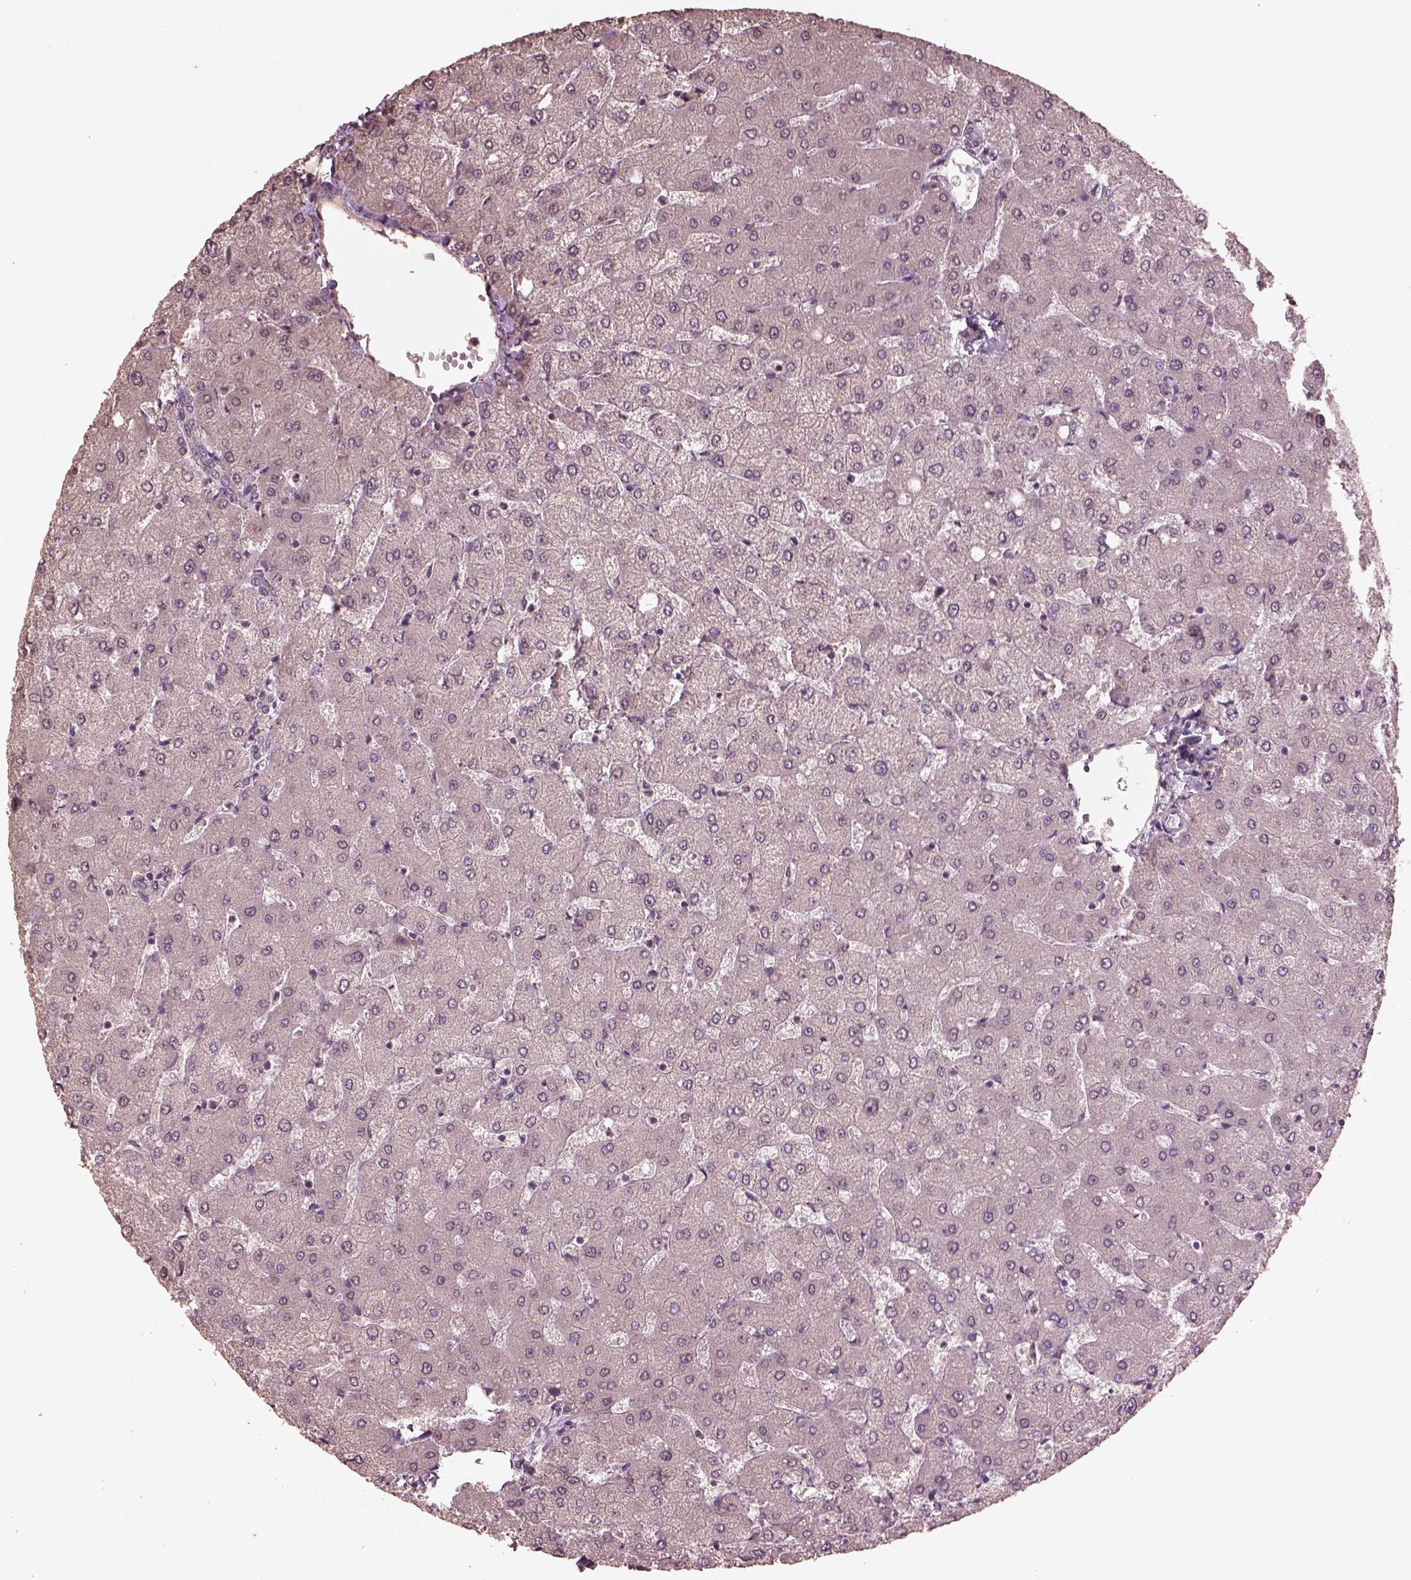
{"staining": {"intensity": "negative", "quantity": "none", "location": "none"}, "tissue": "liver", "cell_type": "Cholangiocytes", "image_type": "normal", "snomed": [{"axis": "morphology", "description": "Normal tissue, NOS"}, {"axis": "topography", "description": "Liver"}], "caption": "Immunohistochemistry micrograph of benign liver: human liver stained with DAB (3,3'-diaminobenzidine) displays no significant protein staining in cholangiocytes.", "gene": "CPT1C", "patient": {"sex": "female", "age": 54}}